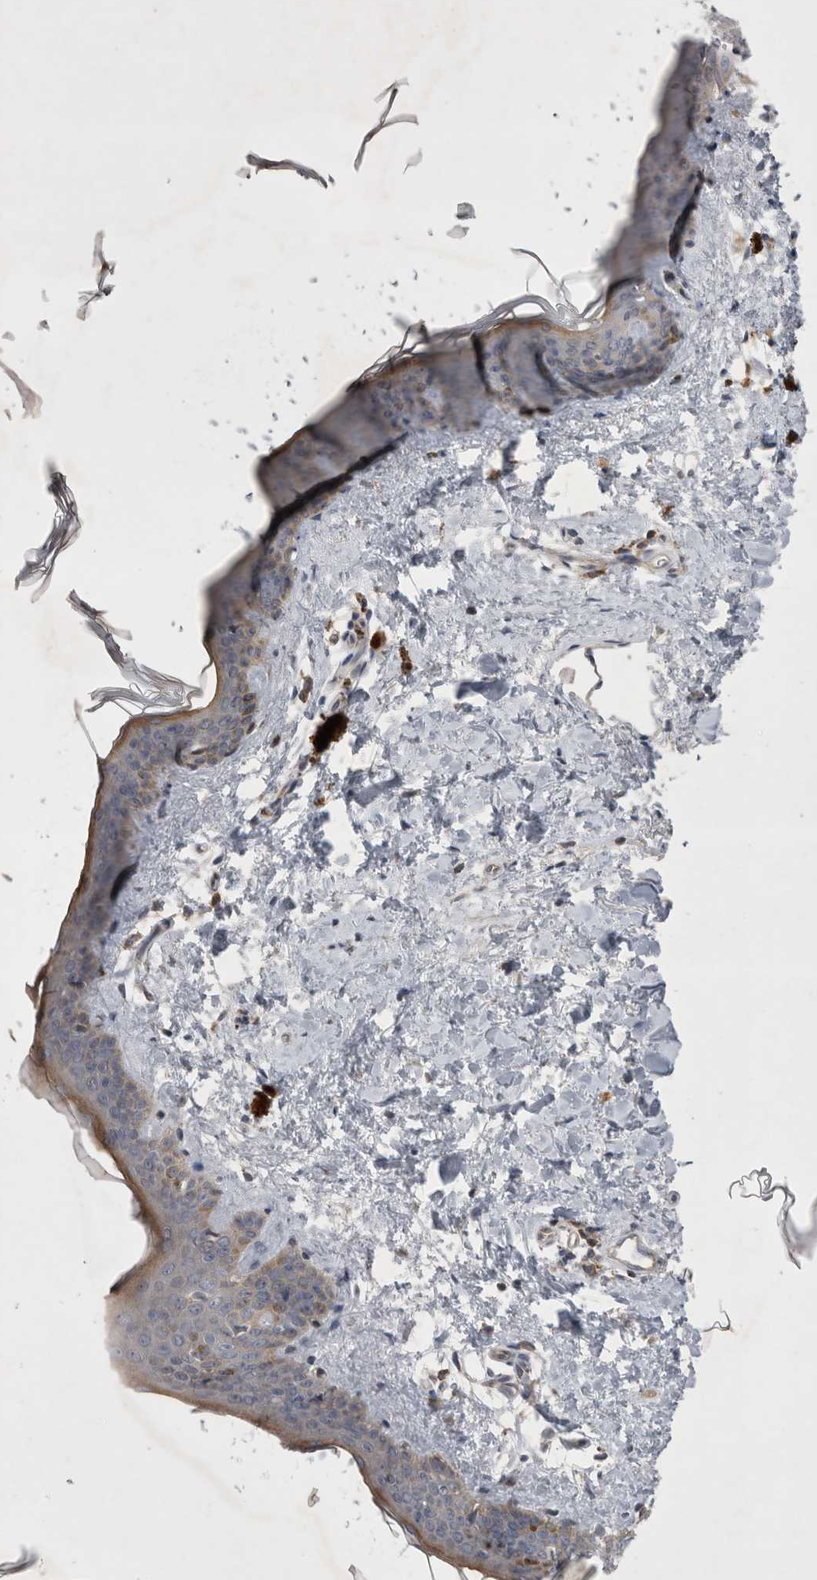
{"staining": {"intensity": "negative", "quantity": "none", "location": "none"}, "tissue": "skin", "cell_type": "Fibroblasts", "image_type": "normal", "snomed": [{"axis": "morphology", "description": "Normal tissue, NOS"}, {"axis": "topography", "description": "Skin"}], "caption": "Immunohistochemistry micrograph of normal human skin stained for a protein (brown), which displays no expression in fibroblasts.", "gene": "TSPOAP1", "patient": {"sex": "female", "age": 46}}